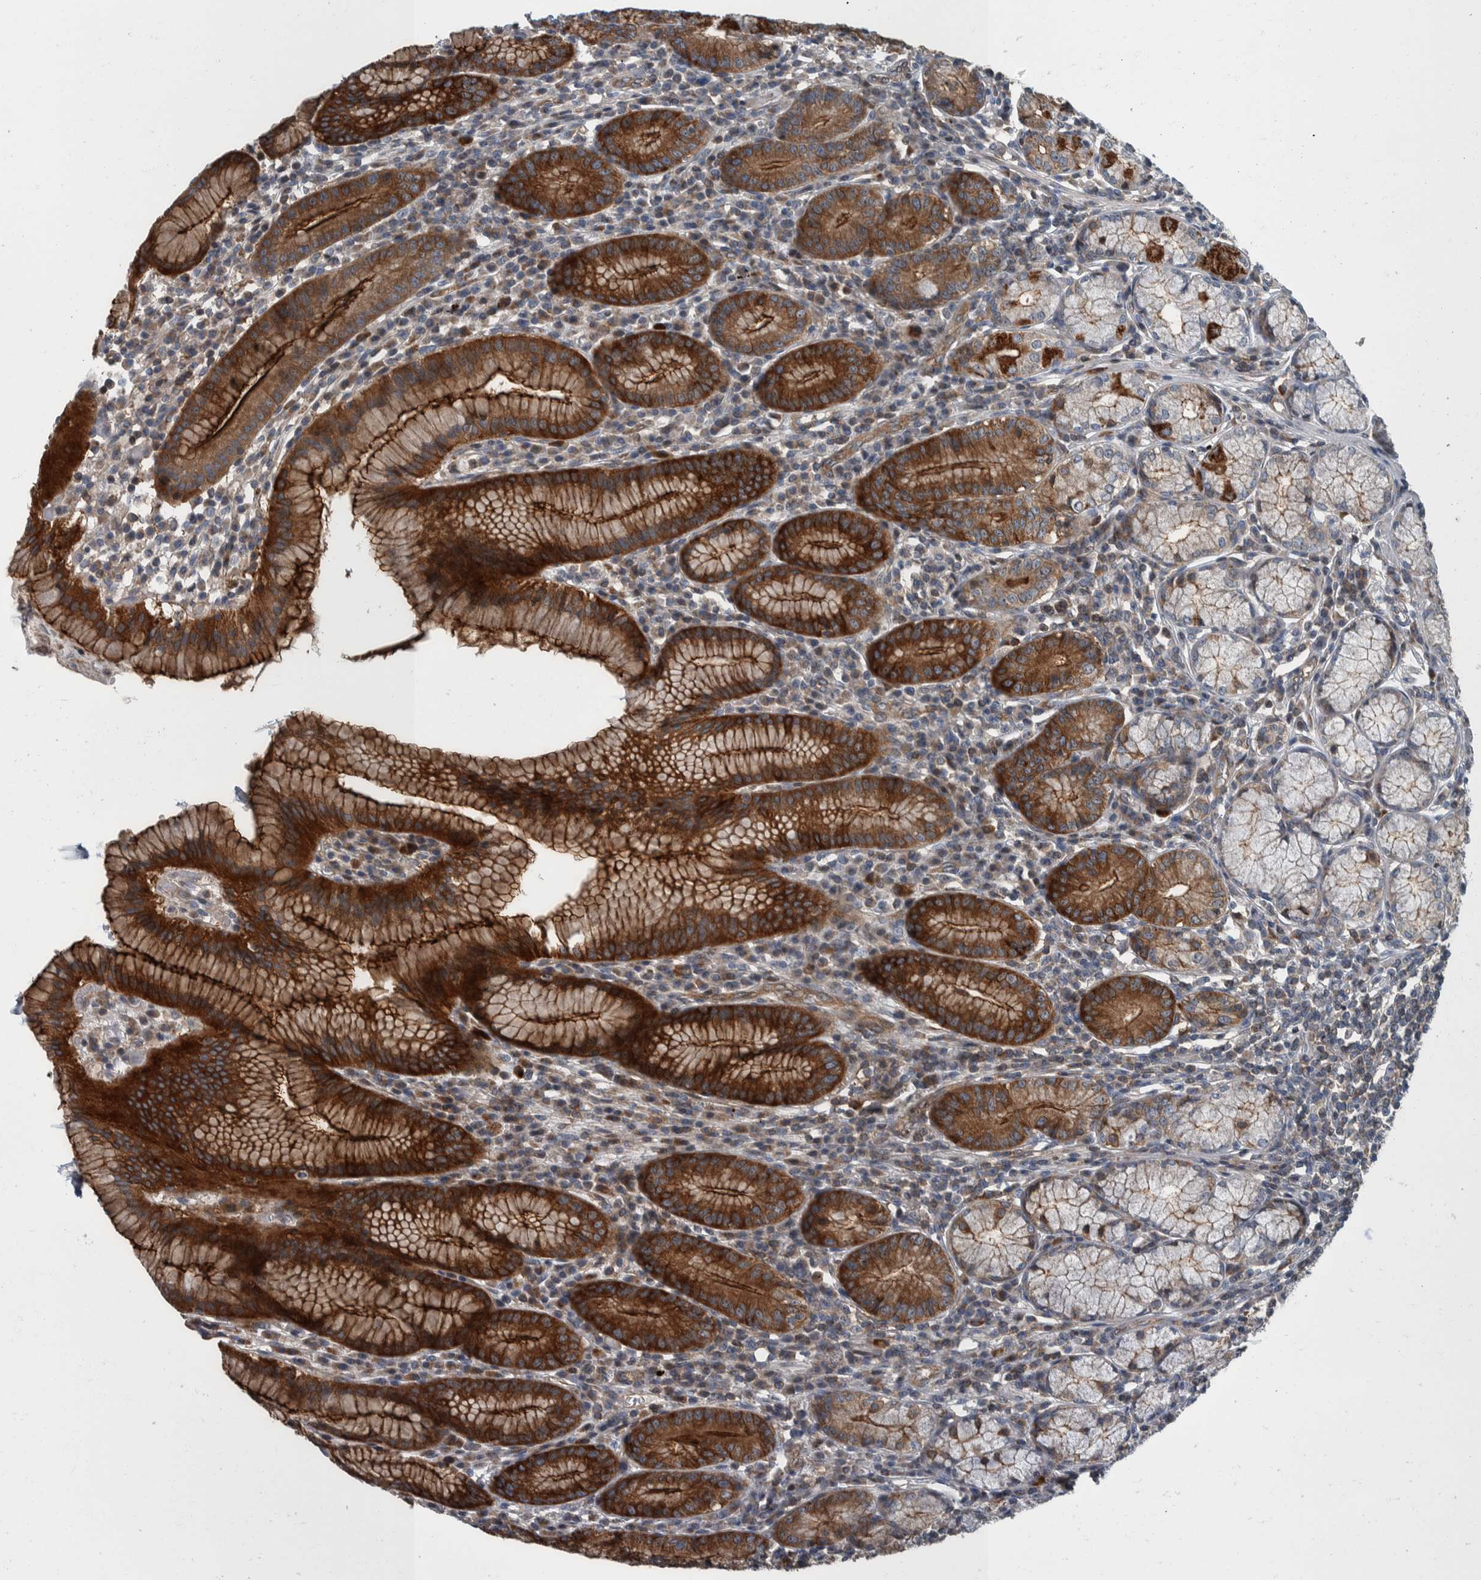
{"staining": {"intensity": "strong", "quantity": ">75%", "location": "cytoplasmic/membranous"}, "tissue": "stomach", "cell_type": "Glandular cells", "image_type": "normal", "snomed": [{"axis": "morphology", "description": "Normal tissue, NOS"}, {"axis": "topography", "description": "Stomach"}], "caption": "Stomach stained for a protein reveals strong cytoplasmic/membranous positivity in glandular cells. The staining was performed using DAB to visualize the protein expression in brown, while the nuclei were stained in blue with hematoxylin (Magnification: 20x).", "gene": "BAIAP2L1", "patient": {"sex": "male", "age": 55}}